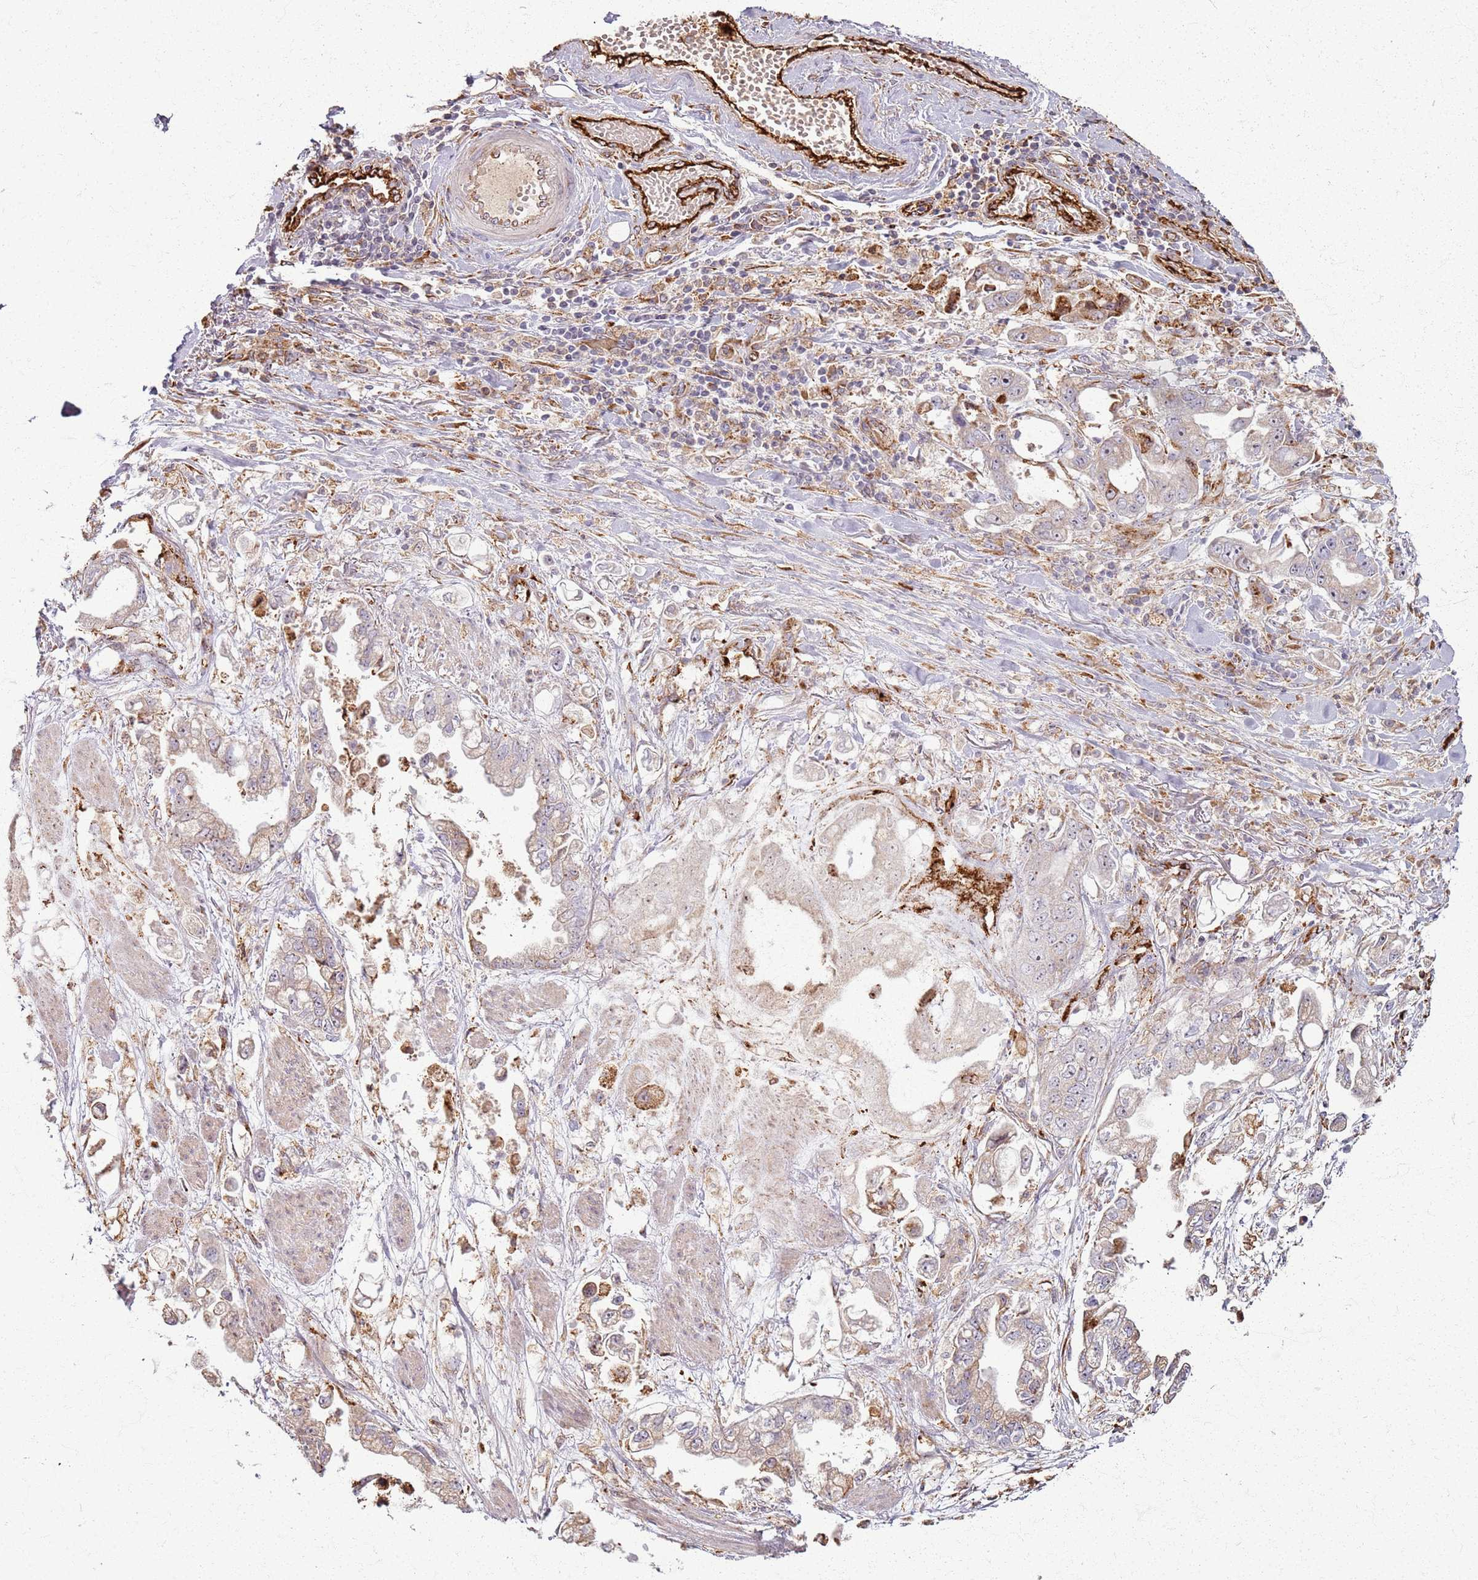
{"staining": {"intensity": "moderate", "quantity": "25%-75%", "location": "cytoplasmic/membranous,nuclear"}, "tissue": "stomach cancer", "cell_type": "Tumor cells", "image_type": "cancer", "snomed": [{"axis": "morphology", "description": "Adenocarcinoma, NOS"}, {"axis": "topography", "description": "Stomach"}], "caption": "Stomach cancer (adenocarcinoma) stained for a protein shows moderate cytoplasmic/membranous and nuclear positivity in tumor cells.", "gene": "KRI1", "patient": {"sex": "male", "age": 62}}